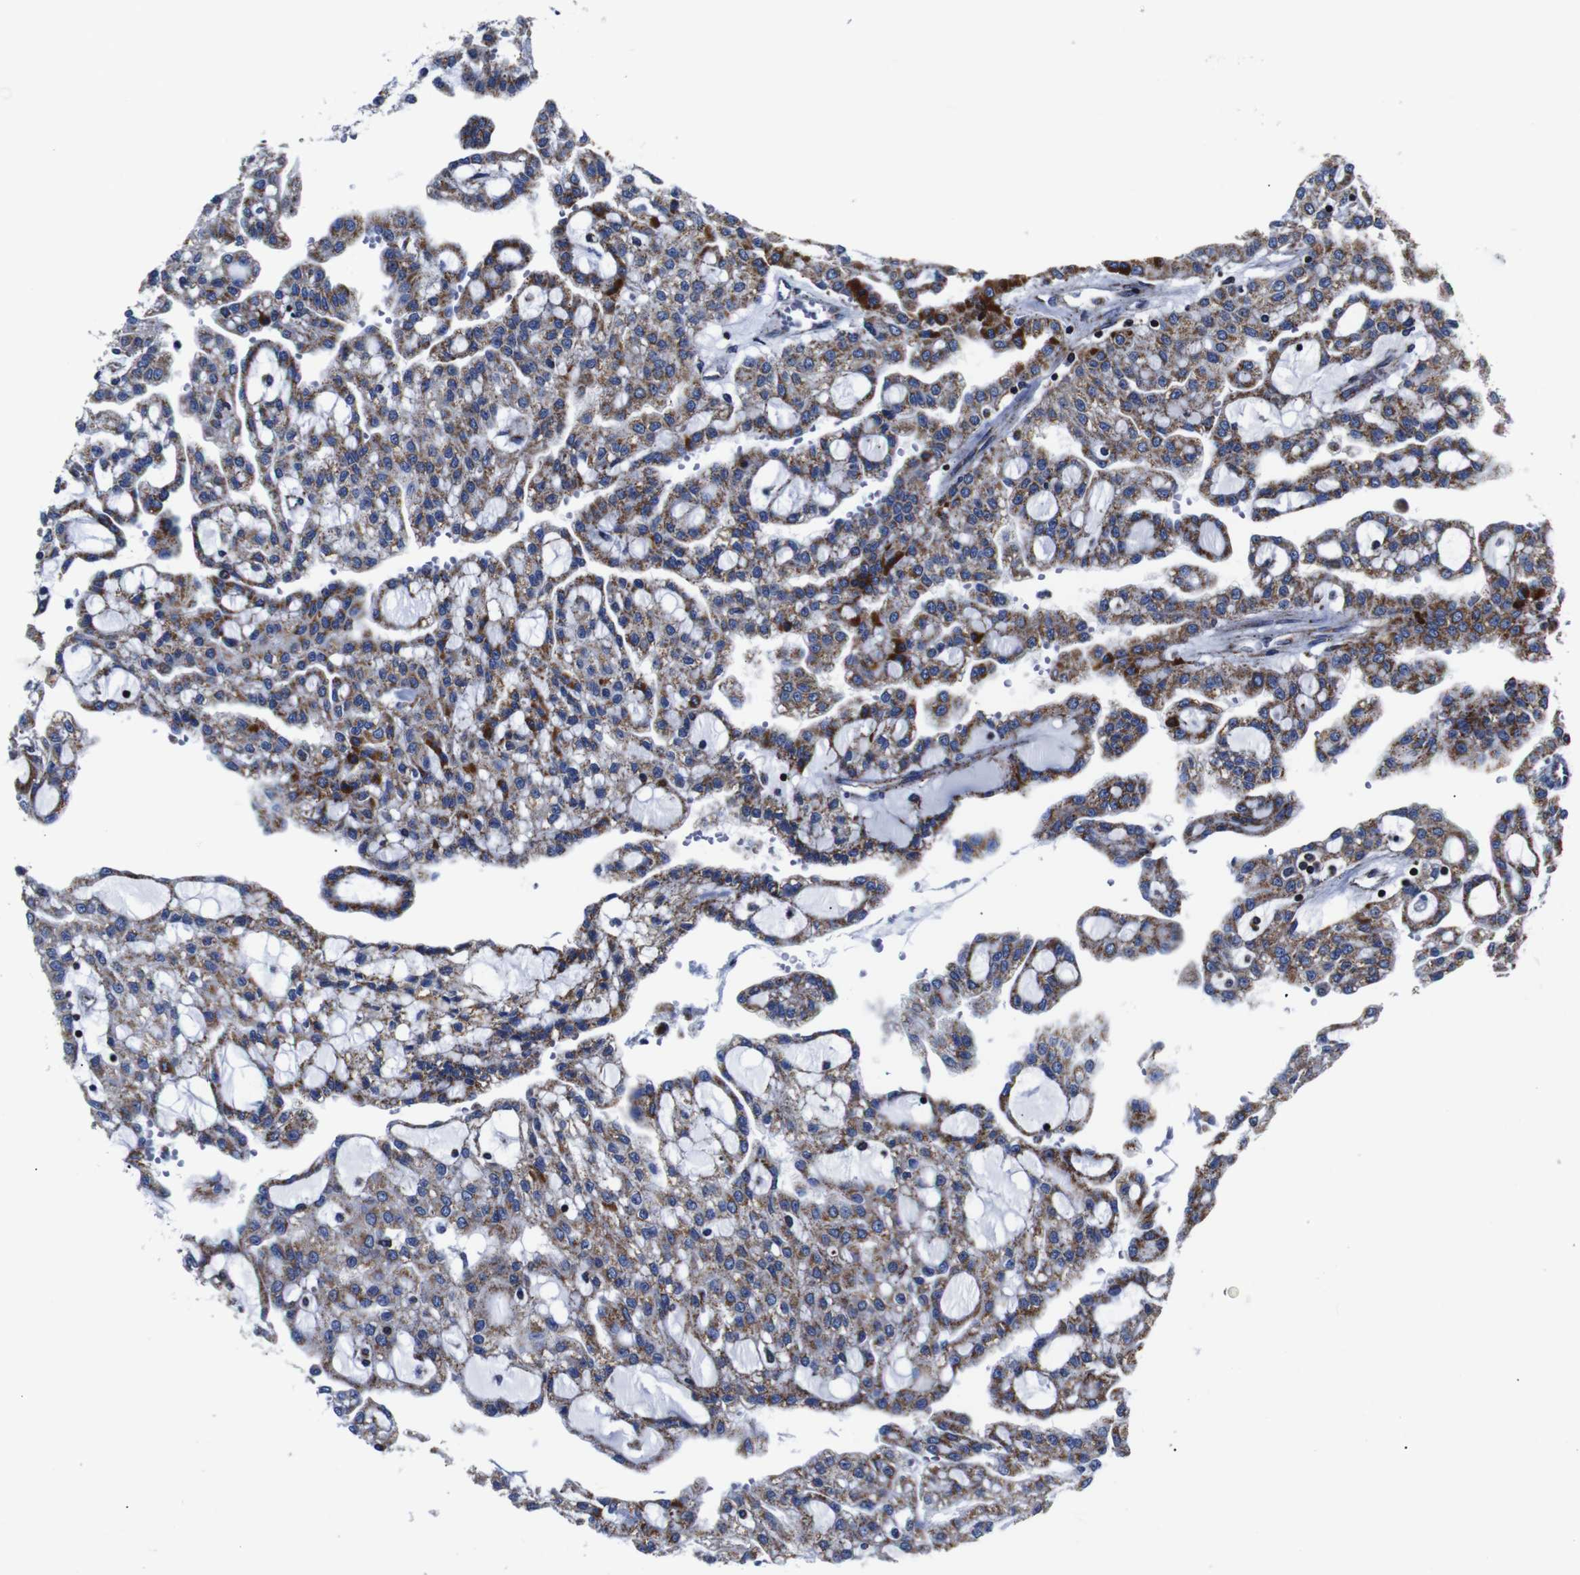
{"staining": {"intensity": "moderate", "quantity": ">75%", "location": "cytoplasmic/membranous"}, "tissue": "renal cancer", "cell_type": "Tumor cells", "image_type": "cancer", "snomed": [{"axis": "morphology", "description": "Adenocarcinoma, NOS"}, {"axis": "topography", "description": "Kidney"}], "caption": "This histopathology image shows IHC staining of renal adenocarcinoma, with medium moderate cytoplasmic/membranous positivity in about >75% of tumor cells.", "gene": "FKBP9", "patient": {"sex": "male", "age": 63}}